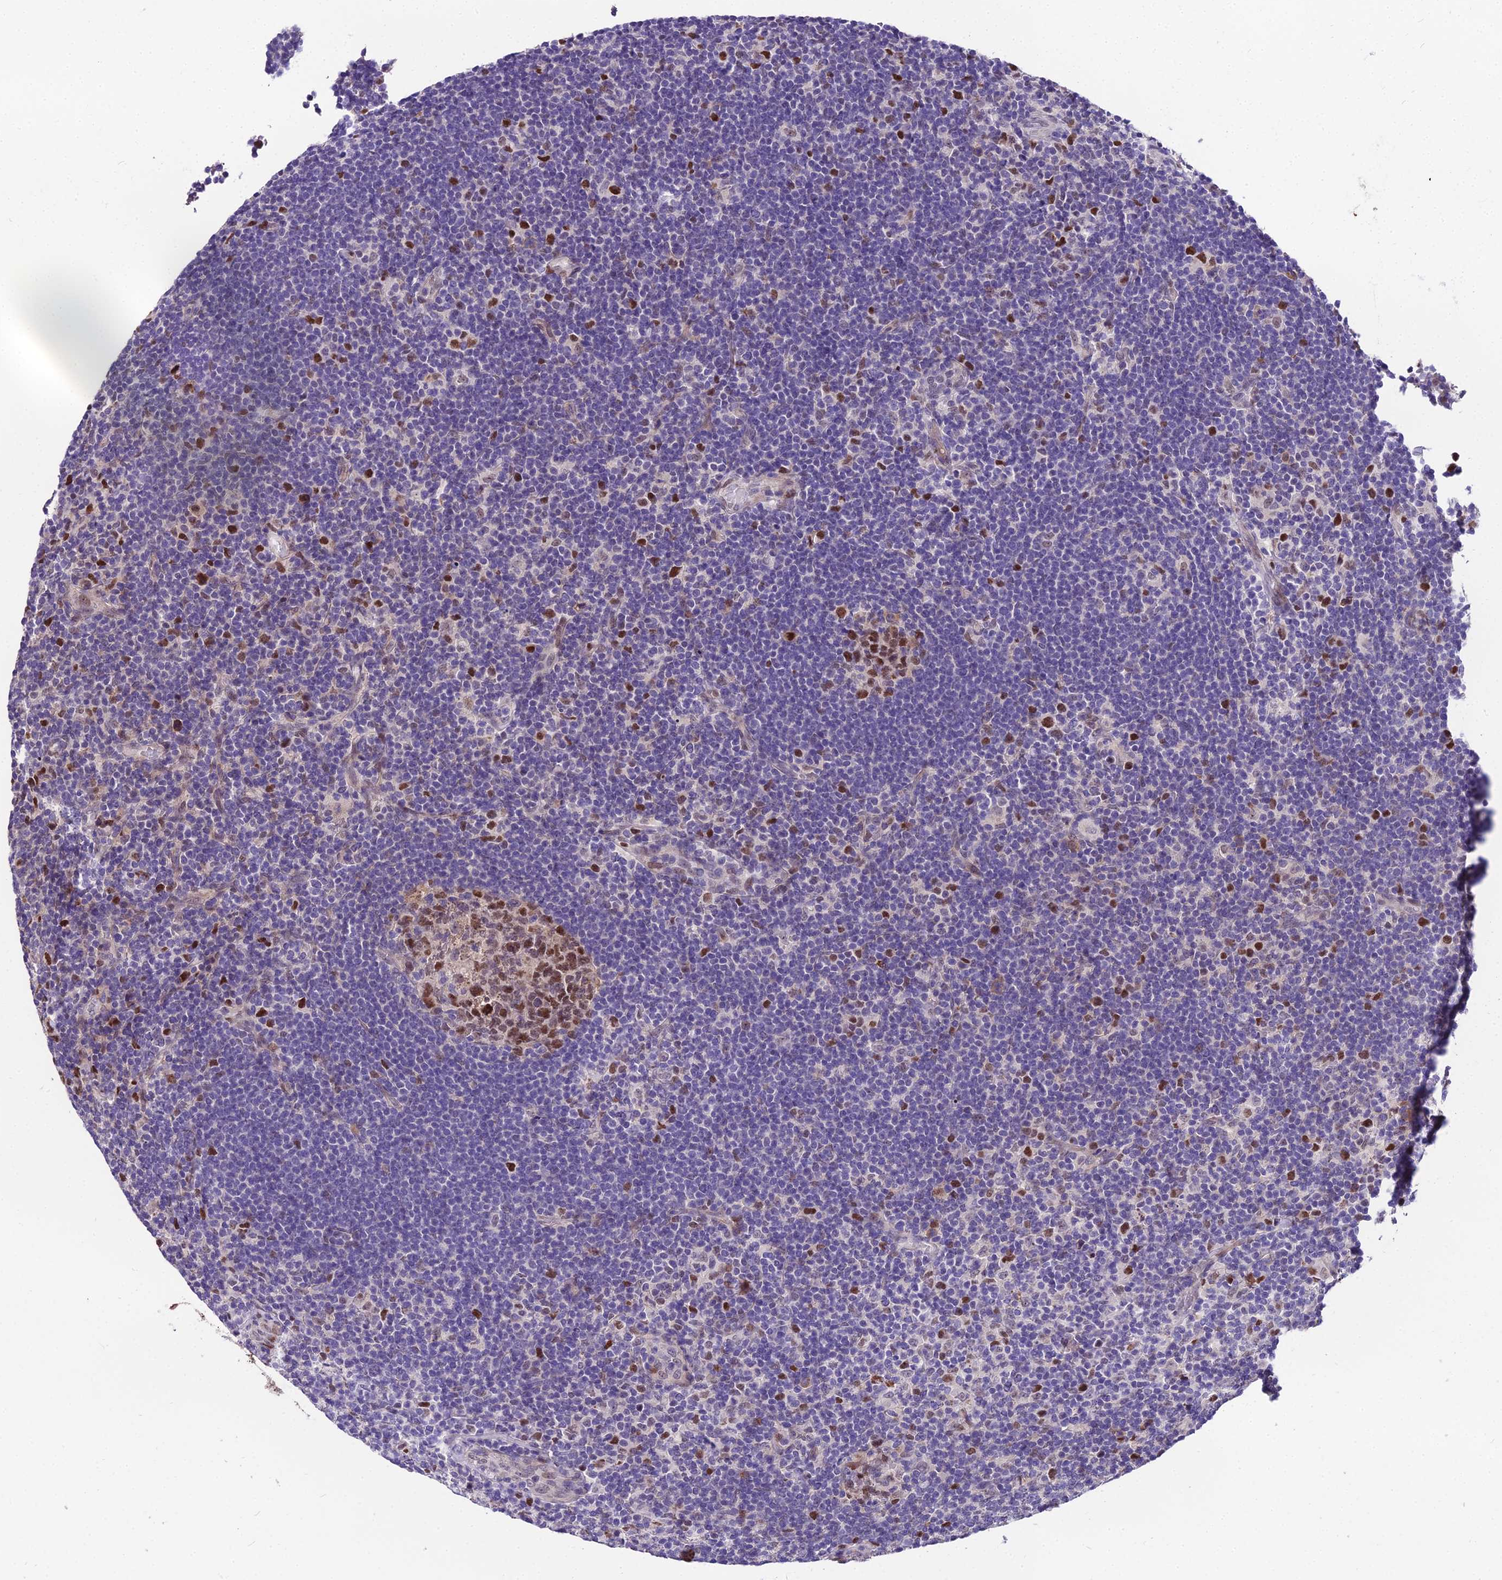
{"staining": {"intensity": "weak", "quantity": "<25%", "location": "nuclear"}, "tissue": "lymphoma", "cell_type": "Tumor cells", "image_type": "cancer", "snomed": [{"axis": "morphology", "description": "Hodgkin's disease, NOS"}, {"axis": "topography", "description": "Lymph node"}], "caption": "High magnification brightfield microscopy of Hodgkin's disease stained with DAB (3,3'-diaminobenzidine) (brown) and counterstained with hematoxylin (blue): tumor cells show no significant staining. (Immunohistochemistry (ihc), brightfield microscopy, high magnification).", "gene": "TRIML2", "patient": {"sex": "female", "age": 57}}